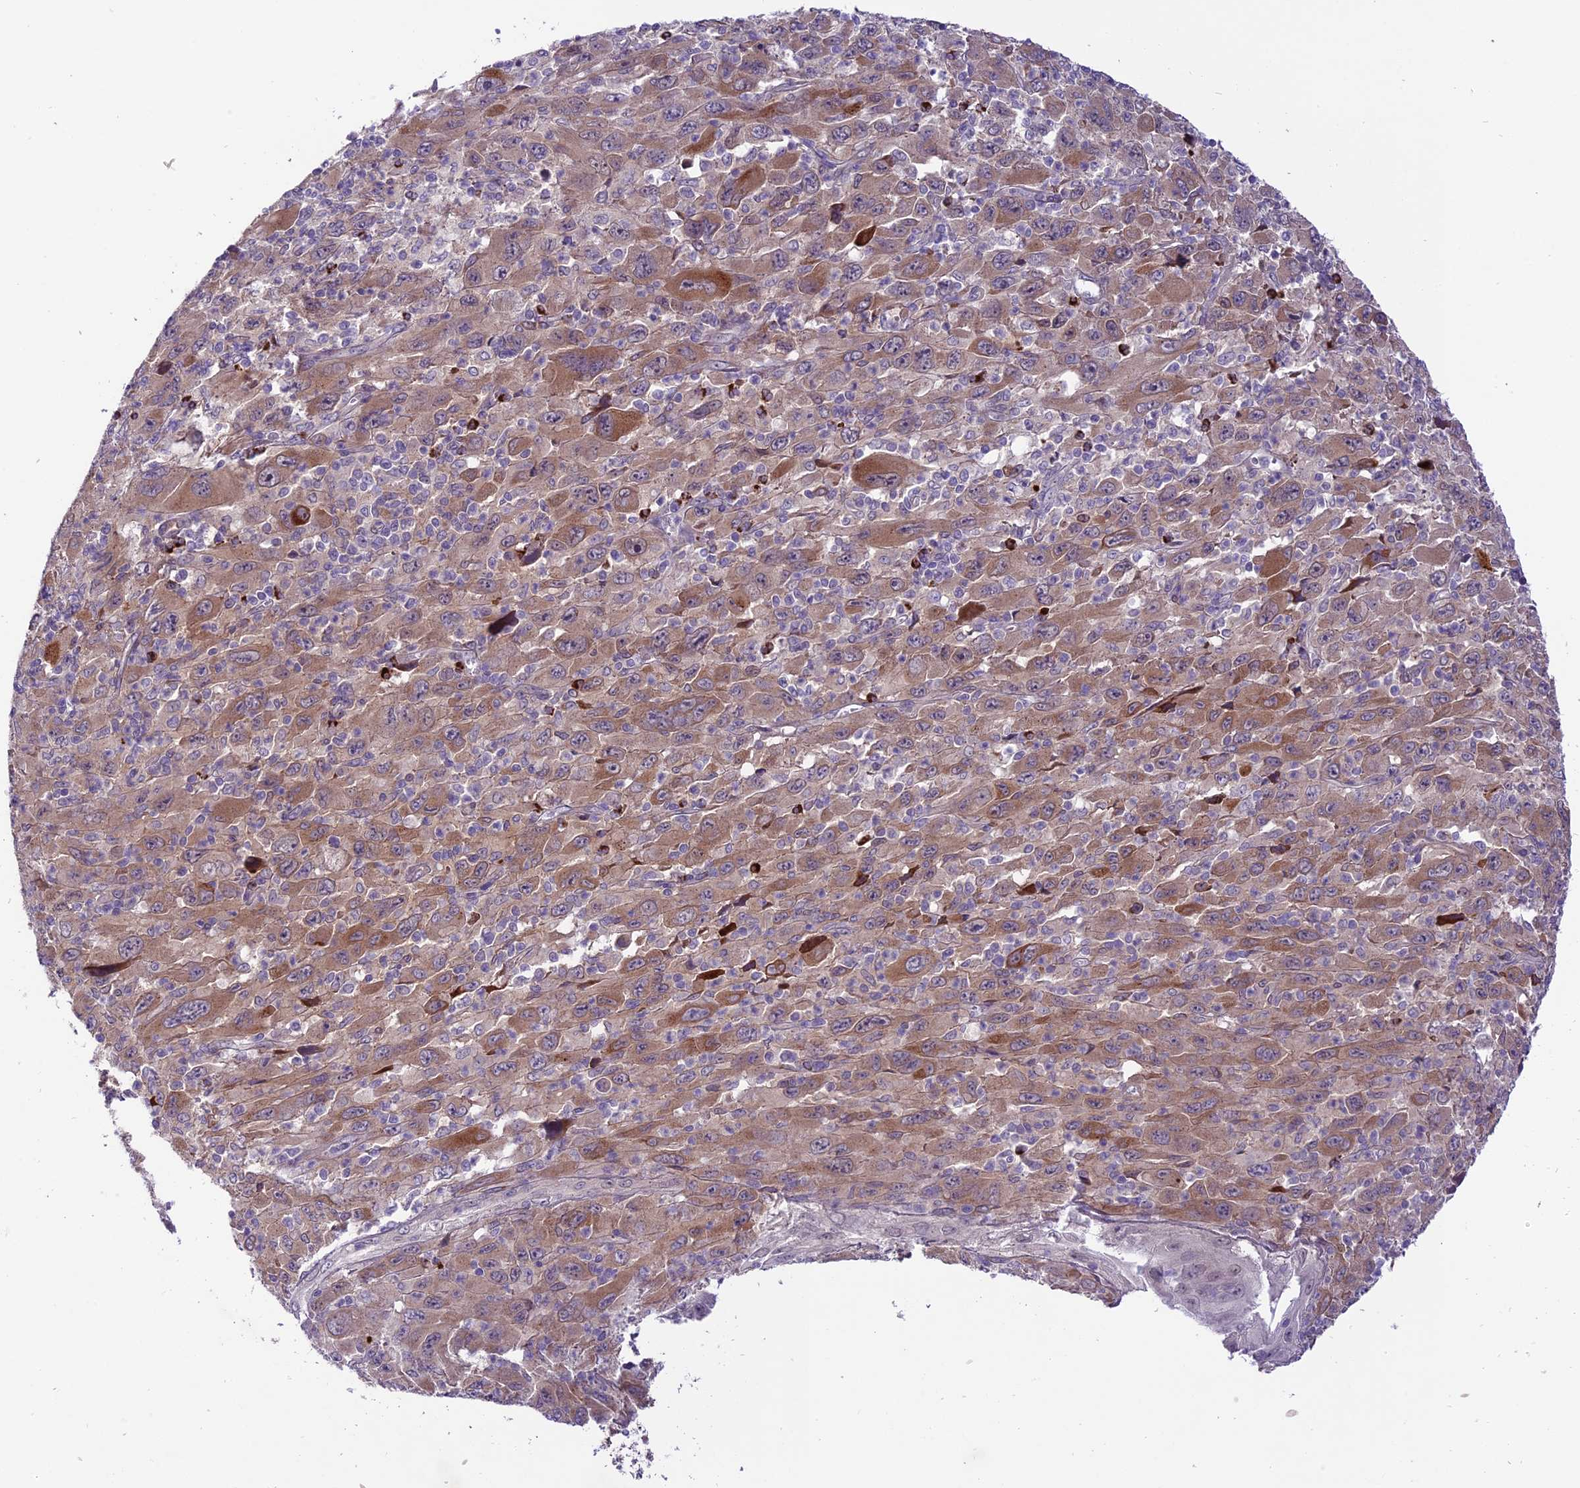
{"staining": {"intensity": "moderate", "quantity": ">75%", "location": "cytoplasmic/membranous"}, "tissue": "melanoma", "cell_type": "Tumor cells", "image_type": "cancer", "snomed": [{"axis": "morphology", "description": "Malignant melanoma, Metastatic site"}, {"axis": "topography", "description": "Skin"}], "caption": "A medium amount of moderate cytoplasmic/membranous positivity is identified in about >75% of tumor cells in melanoma tissue.", "gene": "SPRED1", "patient": {"sex": "female", "age": 56}}